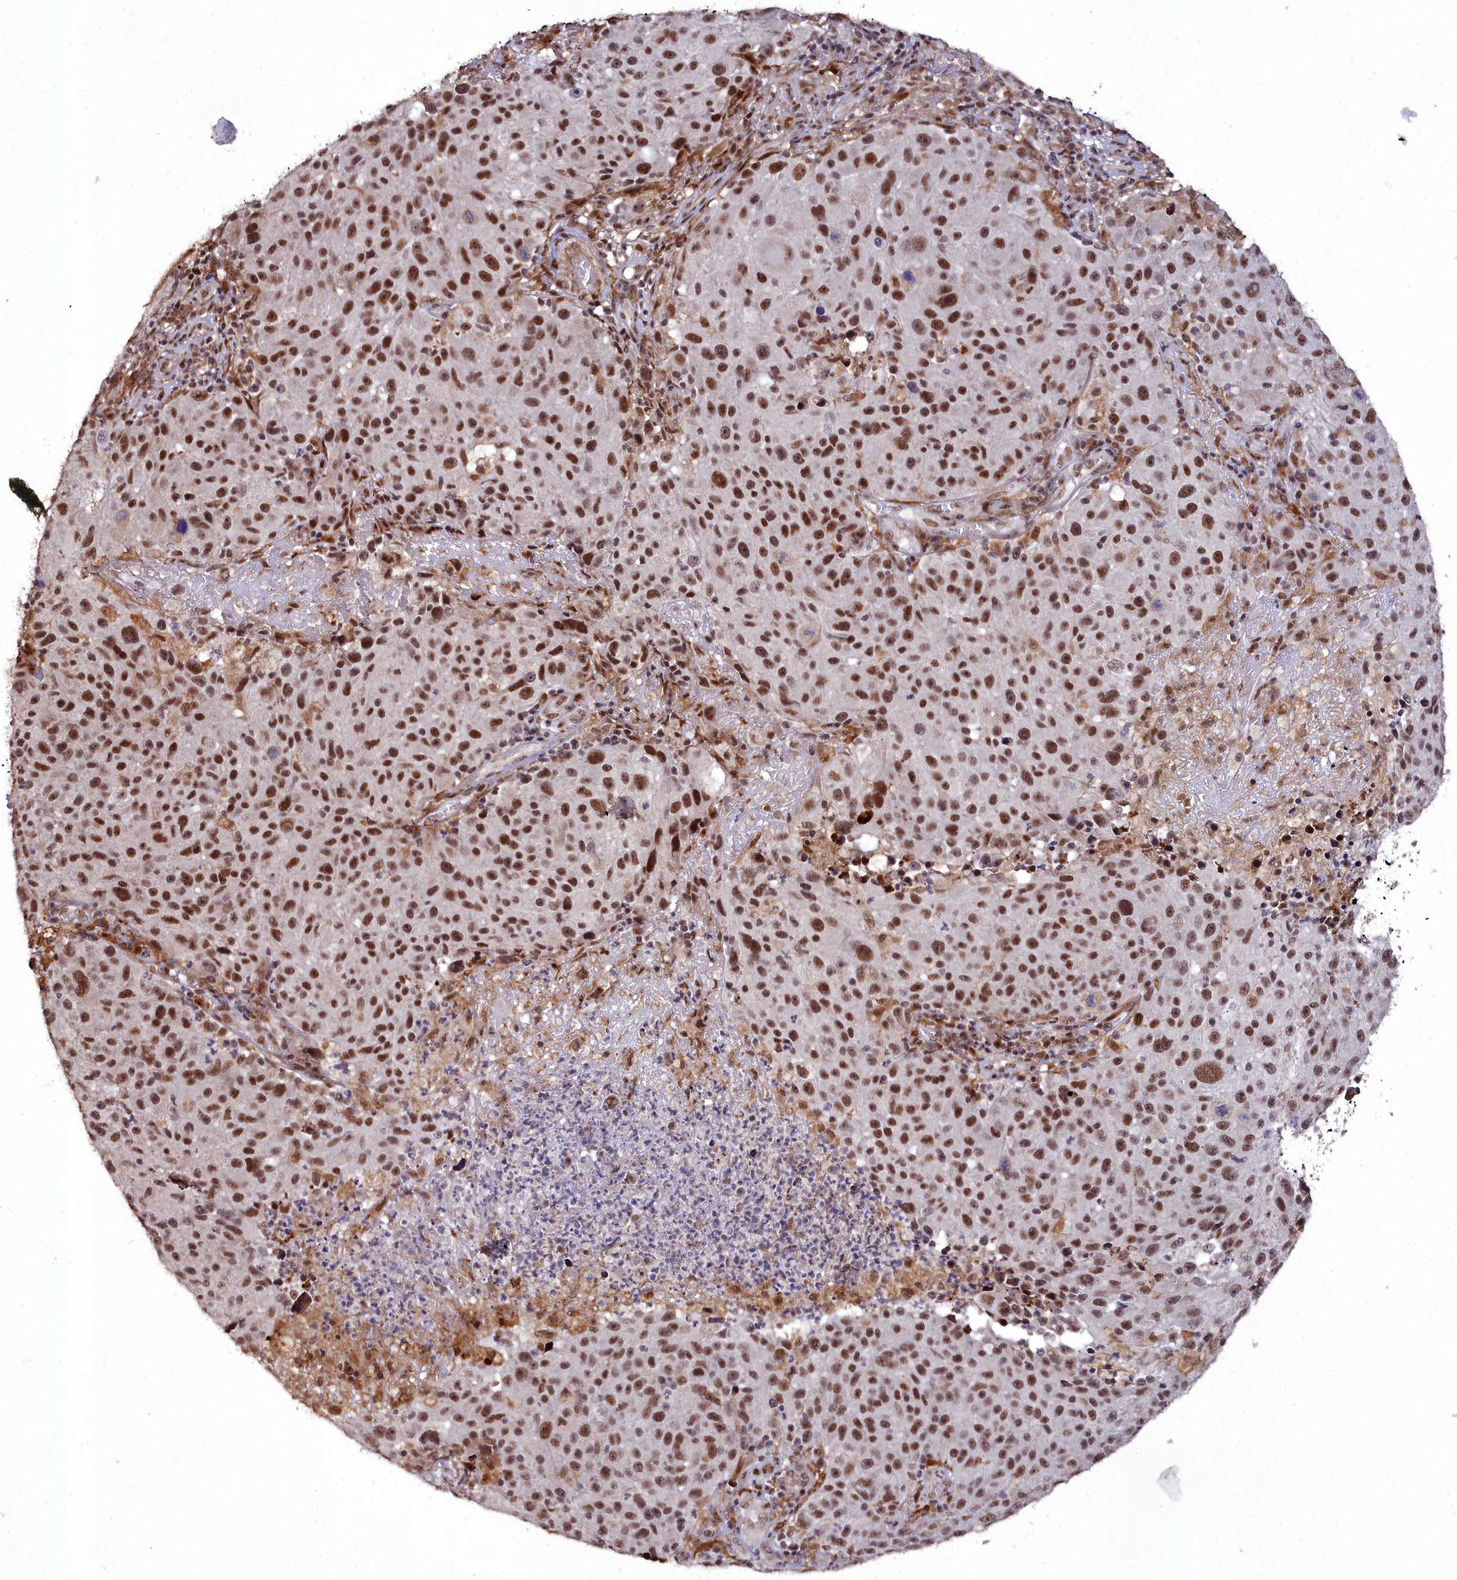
{"staining": {"intensity": "strong", "quantity": ">75%", "location": "nuclear"}, "tissue": "melanoma", "cell_type": "Tumor cells", "image_type": "cancer", "snomed": [{"axis": "morphology", "description": "Malignant melanoma, NOS"}, {"axis": "topography", "description": "Skin"}], "caption": "Immunohistochemistry (IHC) staining of malignant melanoma, which displays high levels of strong nuclear expression in approximately >75% of tumor cells indicating strong nuclear protein staining. The staining was performed using DAB (brown) for protein detection and nuclei were counterstained in hematoxylin (blue).", "gene": "CXXC1", "patient": {"sex": "male", "age": 53}}